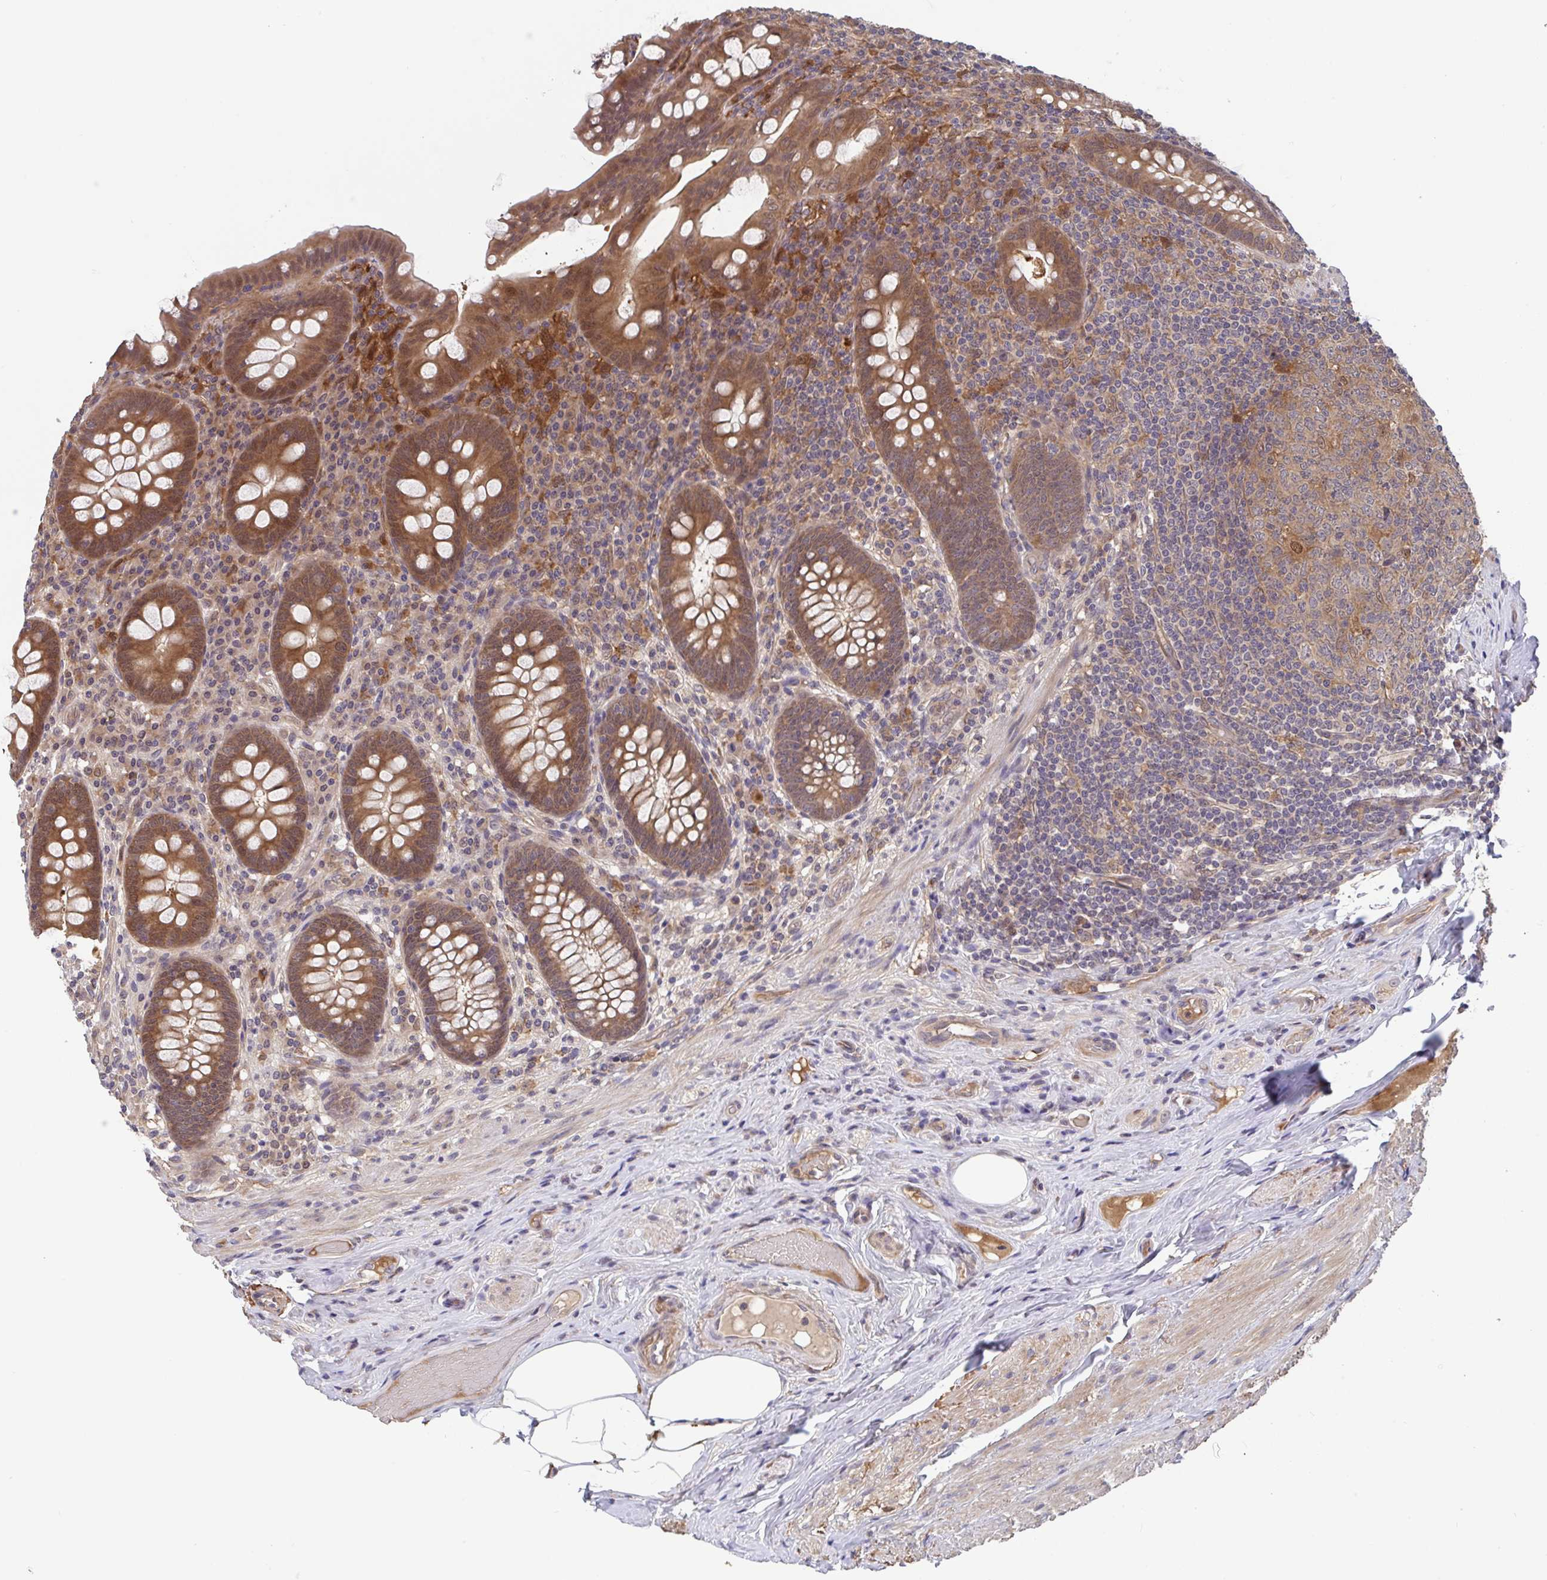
{"staining": {"intensity": "moderate", "quantity": ">75%", "location": "cytoplasmic/membranous,nuclear"}, "tissue": "appendix", "cell_type": "Glandular cells", "image_type": "normal", "snomed": [{"axis": "morphology", "description": "Normal tissue, NOS"}, {"axis": "topography", "description": "Appendix"}], "caption": "This is a photomicrograph of immunohistochemistry (IHC) staining of benign appendix, which shows moderate staining in the cytoplasmic/membranous,nuclear of glandular cells.", "gene": "TIGAR", "patient": {"sex": "male", "age": 71}}